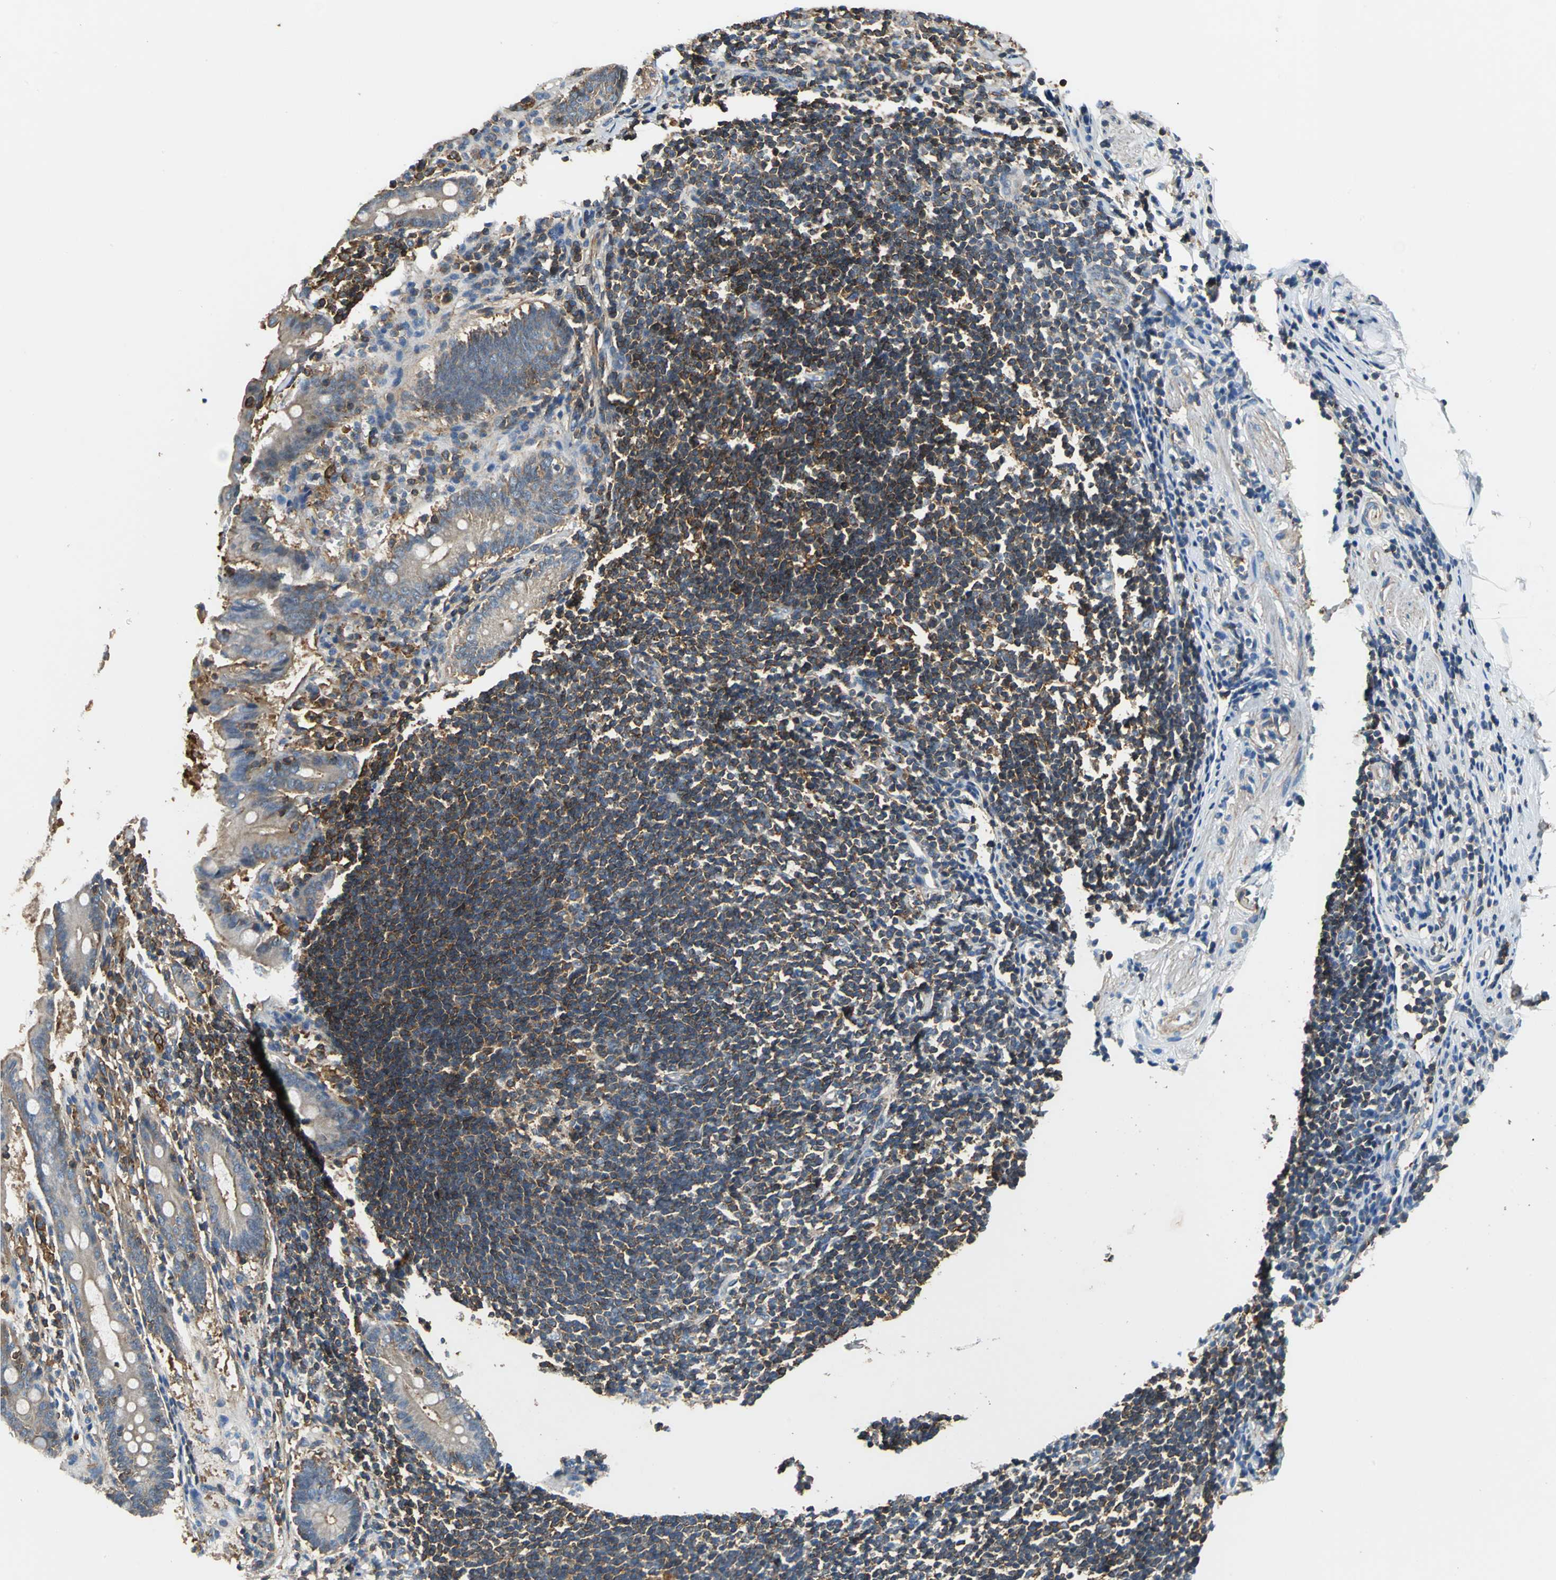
{"staining": {"intensity": "moderate", "quantity": "25%-75%", "location": "cytoplasmic/membranous"}, "tissue": "appendix", "cell_type": "Glandular cells", "image_type": "normal", "snomed": [{"axis": "morphology", "description": "Normal tissue, NOS"}, {"axis": "topography", "description": "Appendix"}], "caption": "Approximately 25%-75% of glandular cells in benign human appendix exhibit moderate cytoplasmic/membranous protein staining as visualized by brown immunohistochemical staining.", "gene": "PARVA", "patient": {"sex": "female", "age": 50}}